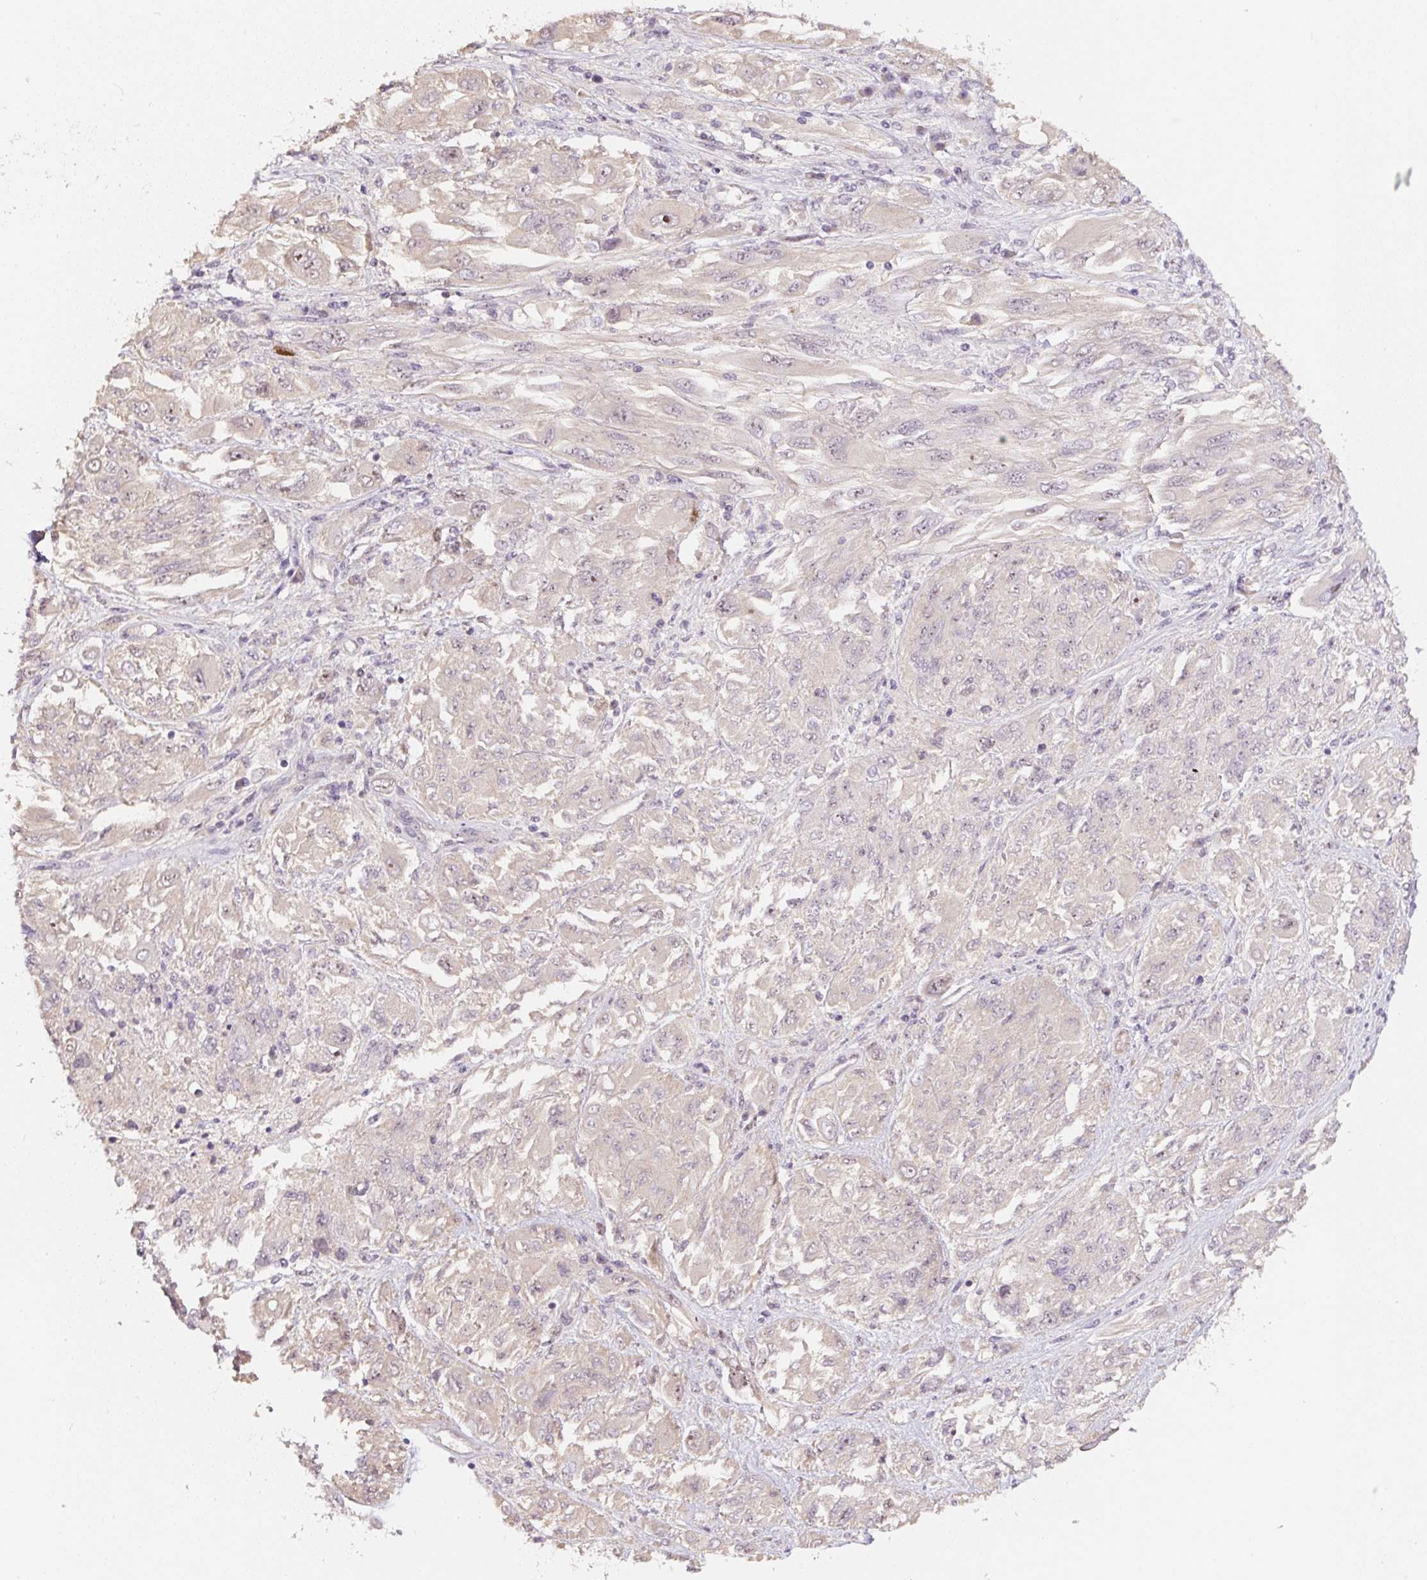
{"staining": {"intensity": "negative", "quantity": "none", "location": "none"}, "tissue": "melanoma", "cell_type": "Tumor cells", "image_type": "cancer", "snomed": [{"axis": "morphology", "description": "Malignant melanoma, NOS"}, {"axis": "topography", "description": "Skin"}], "caption": "This is a image of IHC staining of melanoma, which shows no expression in tumor cells.", "gene": "PWWP3B", "patient": {"sex": "female", "age": 91}}